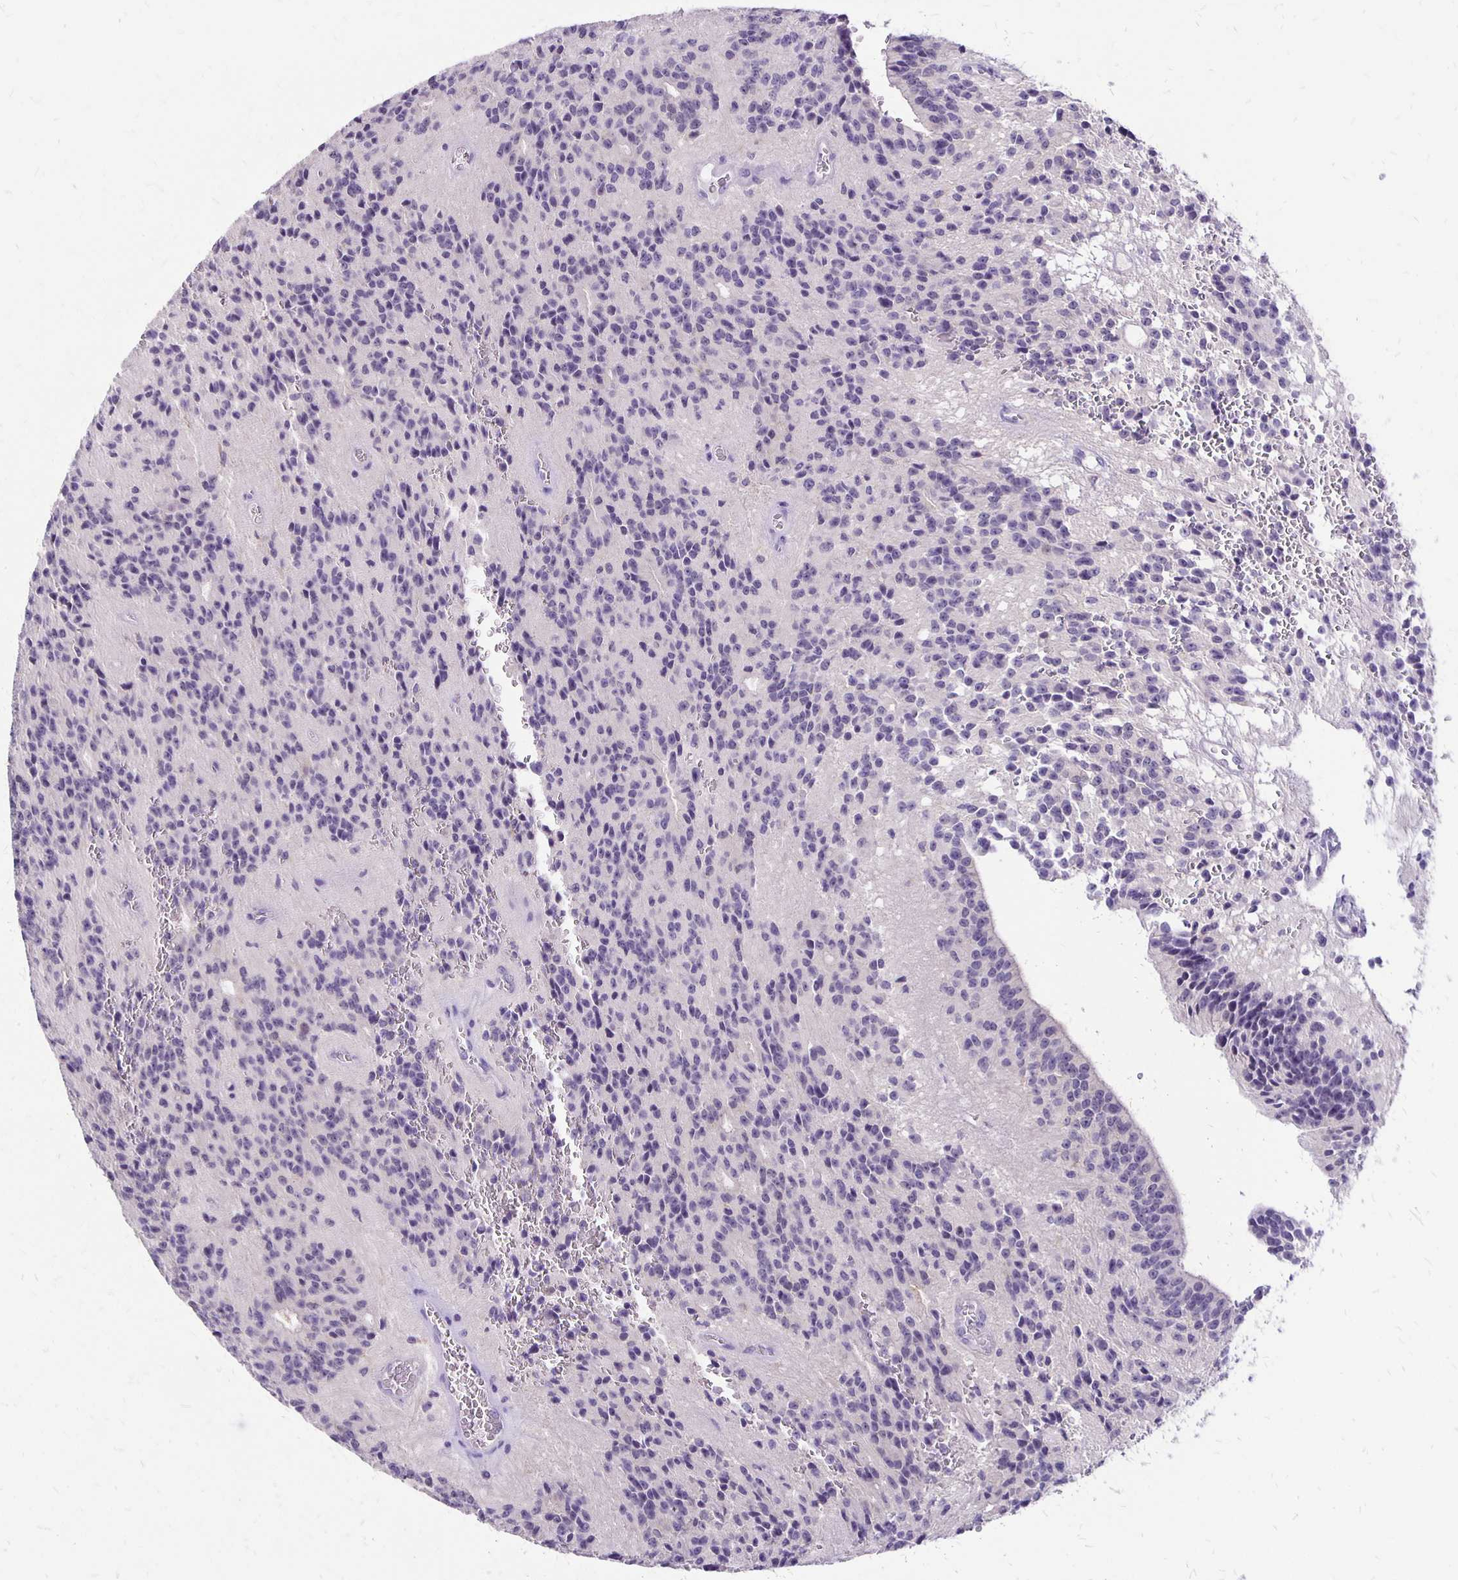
{"staining": {"intensity": "negative", "quantity": "none", "location": "none"}, "tissue": "glioma", "cell_type": "Tumor cells", "image_type": "cancer", "snomed": [{"axis": "morphology", "description": "Glioma, malignant, Low grade"}, {"axis": "topography", "description": "Brain"}], "caption": "Tumor cells show no significant staining in glioma.", "gene": "ANKRD45", "patient": {"sex": "male", "age": 31}}